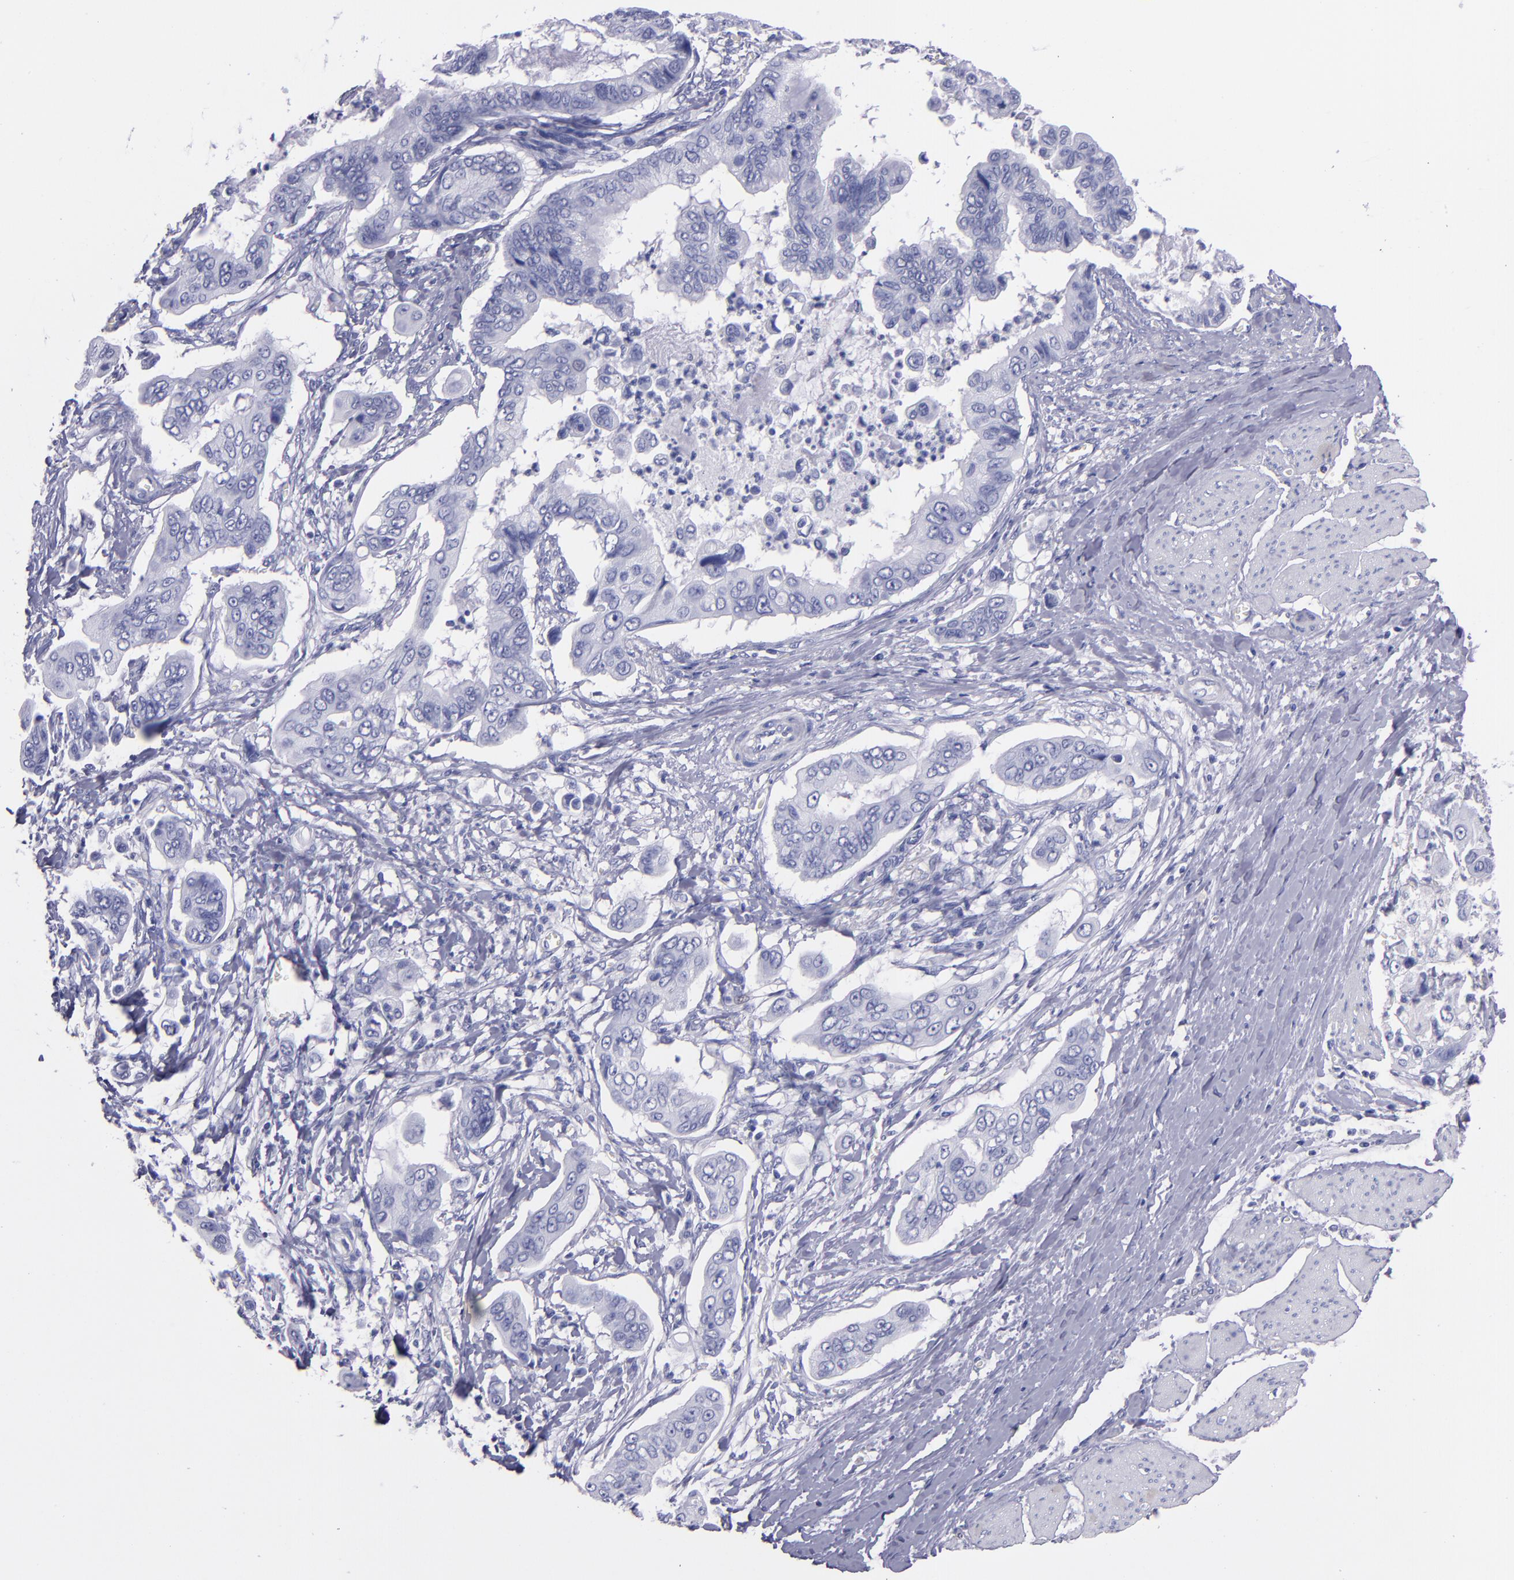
{"staining": {"intensity": "negative", "quantity": "none", "location": "none"}, "tissue": "stomach cancer", "cell_type": "Tumor cells", "image_type": "cancer", "snomed": [{"axis": "morphology", "description": "Adenocarcinoma, NOS"}, {"axis": "topography", "description": "Stomach, upper"}], "caption": "This is an IHC micrograph of human adenocarcinoma (stomach). There is no expression in tumor cells.", "gene": "TG", "patient": {"sex": "male", "age": 80}}